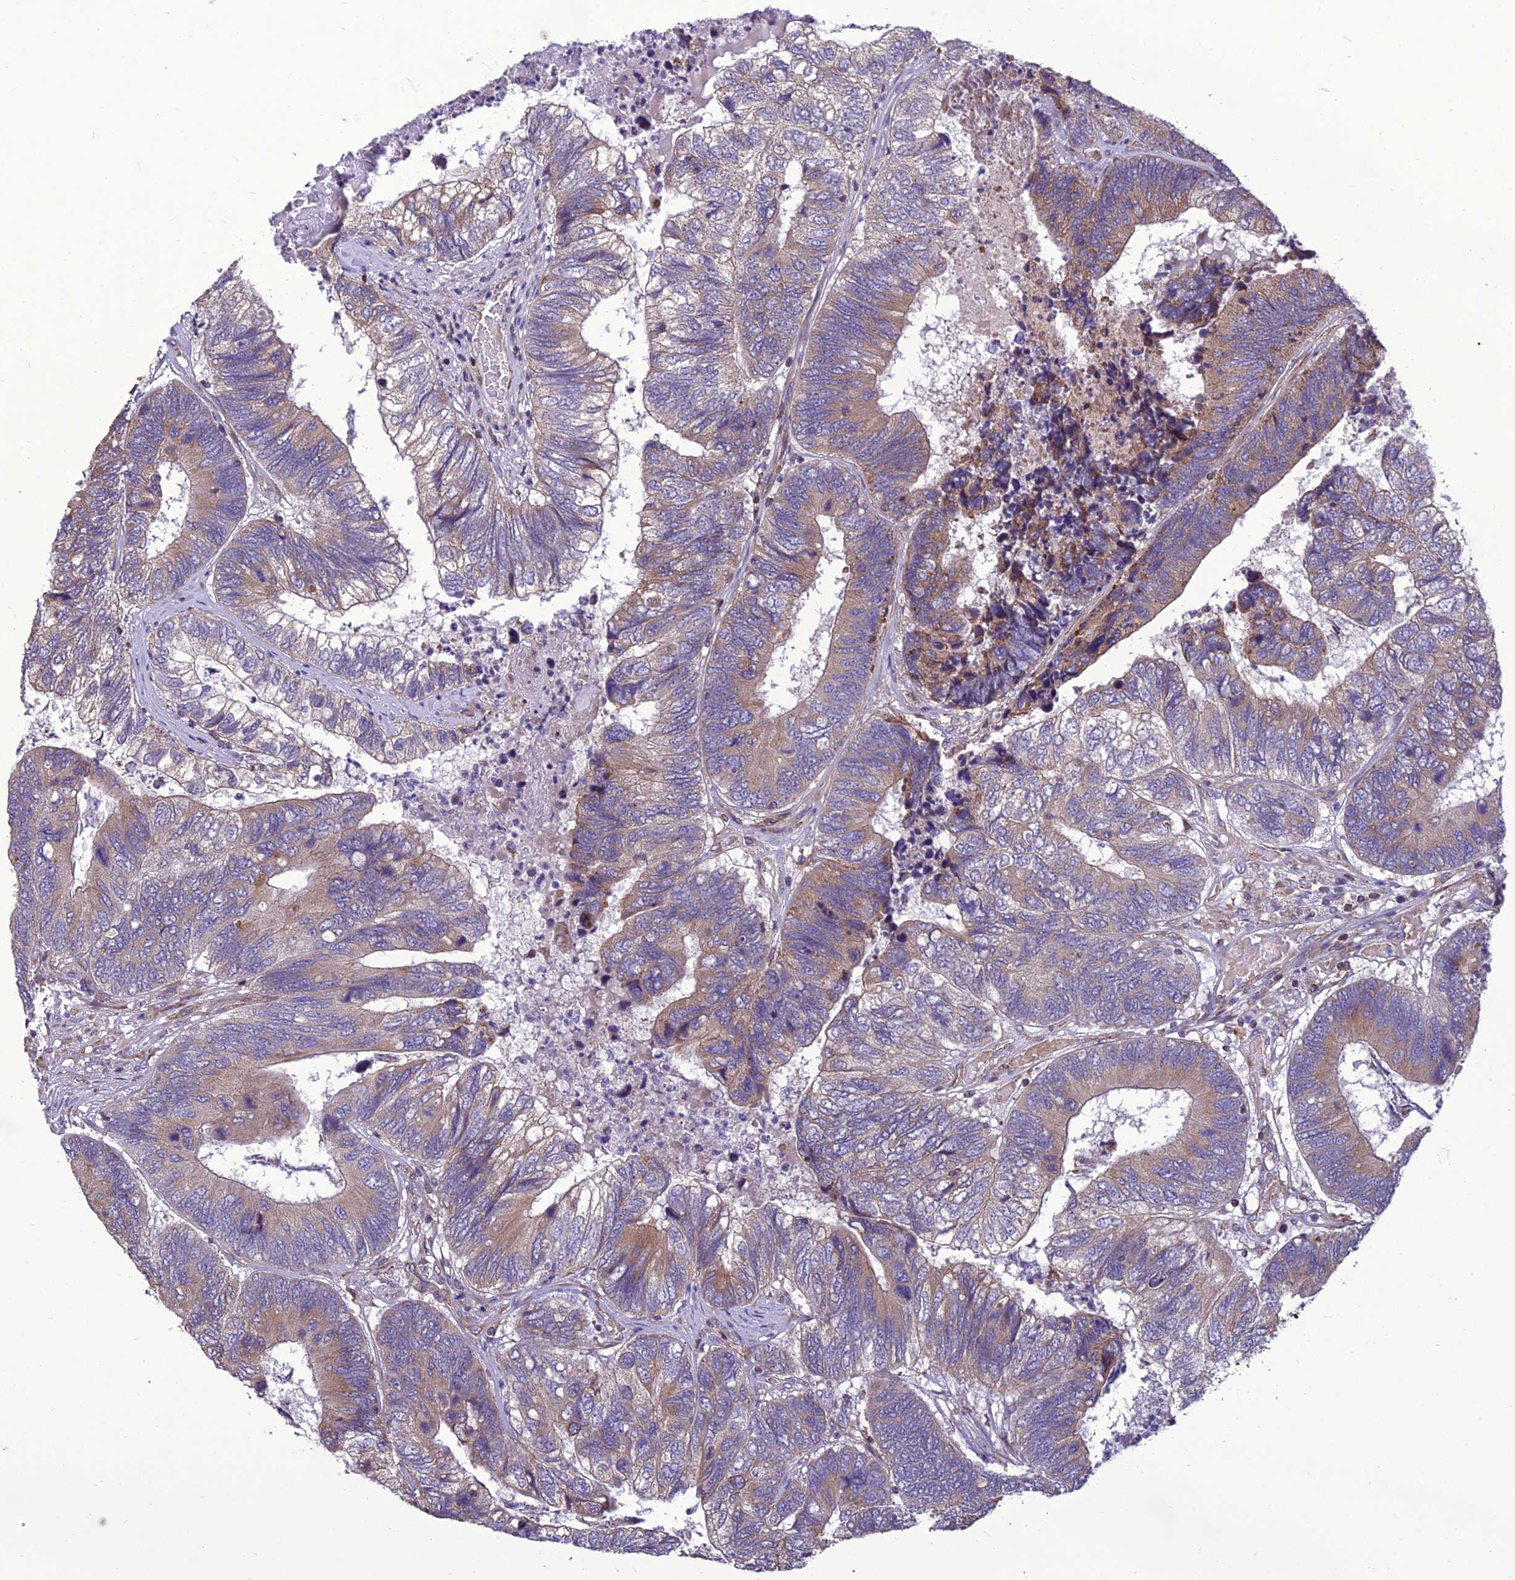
{"staining": {"intensity": "weak", "quantity": ">75%", "location": "cytoplasmic/membranous"}, "tissue": "colorectal cancer", "cell_type": "Tumor cells", "image_type": "cancer", "snomed": [{"axis": "morphology", "description": "Adenocarcinoma, NOS"}, {"axis": "topography", "description": "Colon"}], "caption": "Immunohistochemistry micrograph of neoplastic tissue: adenocarcinoma (colorectal) stained using immunohistochemistry (IHC) shows low levels of weak protein expression localized specifically in the cytoplasmic/membranous of tumor cells, appearing as a cytoplasmic/membranous brown color.", "gene": "GIMAP1", "patient": {"sex": "female", "age": 67}}